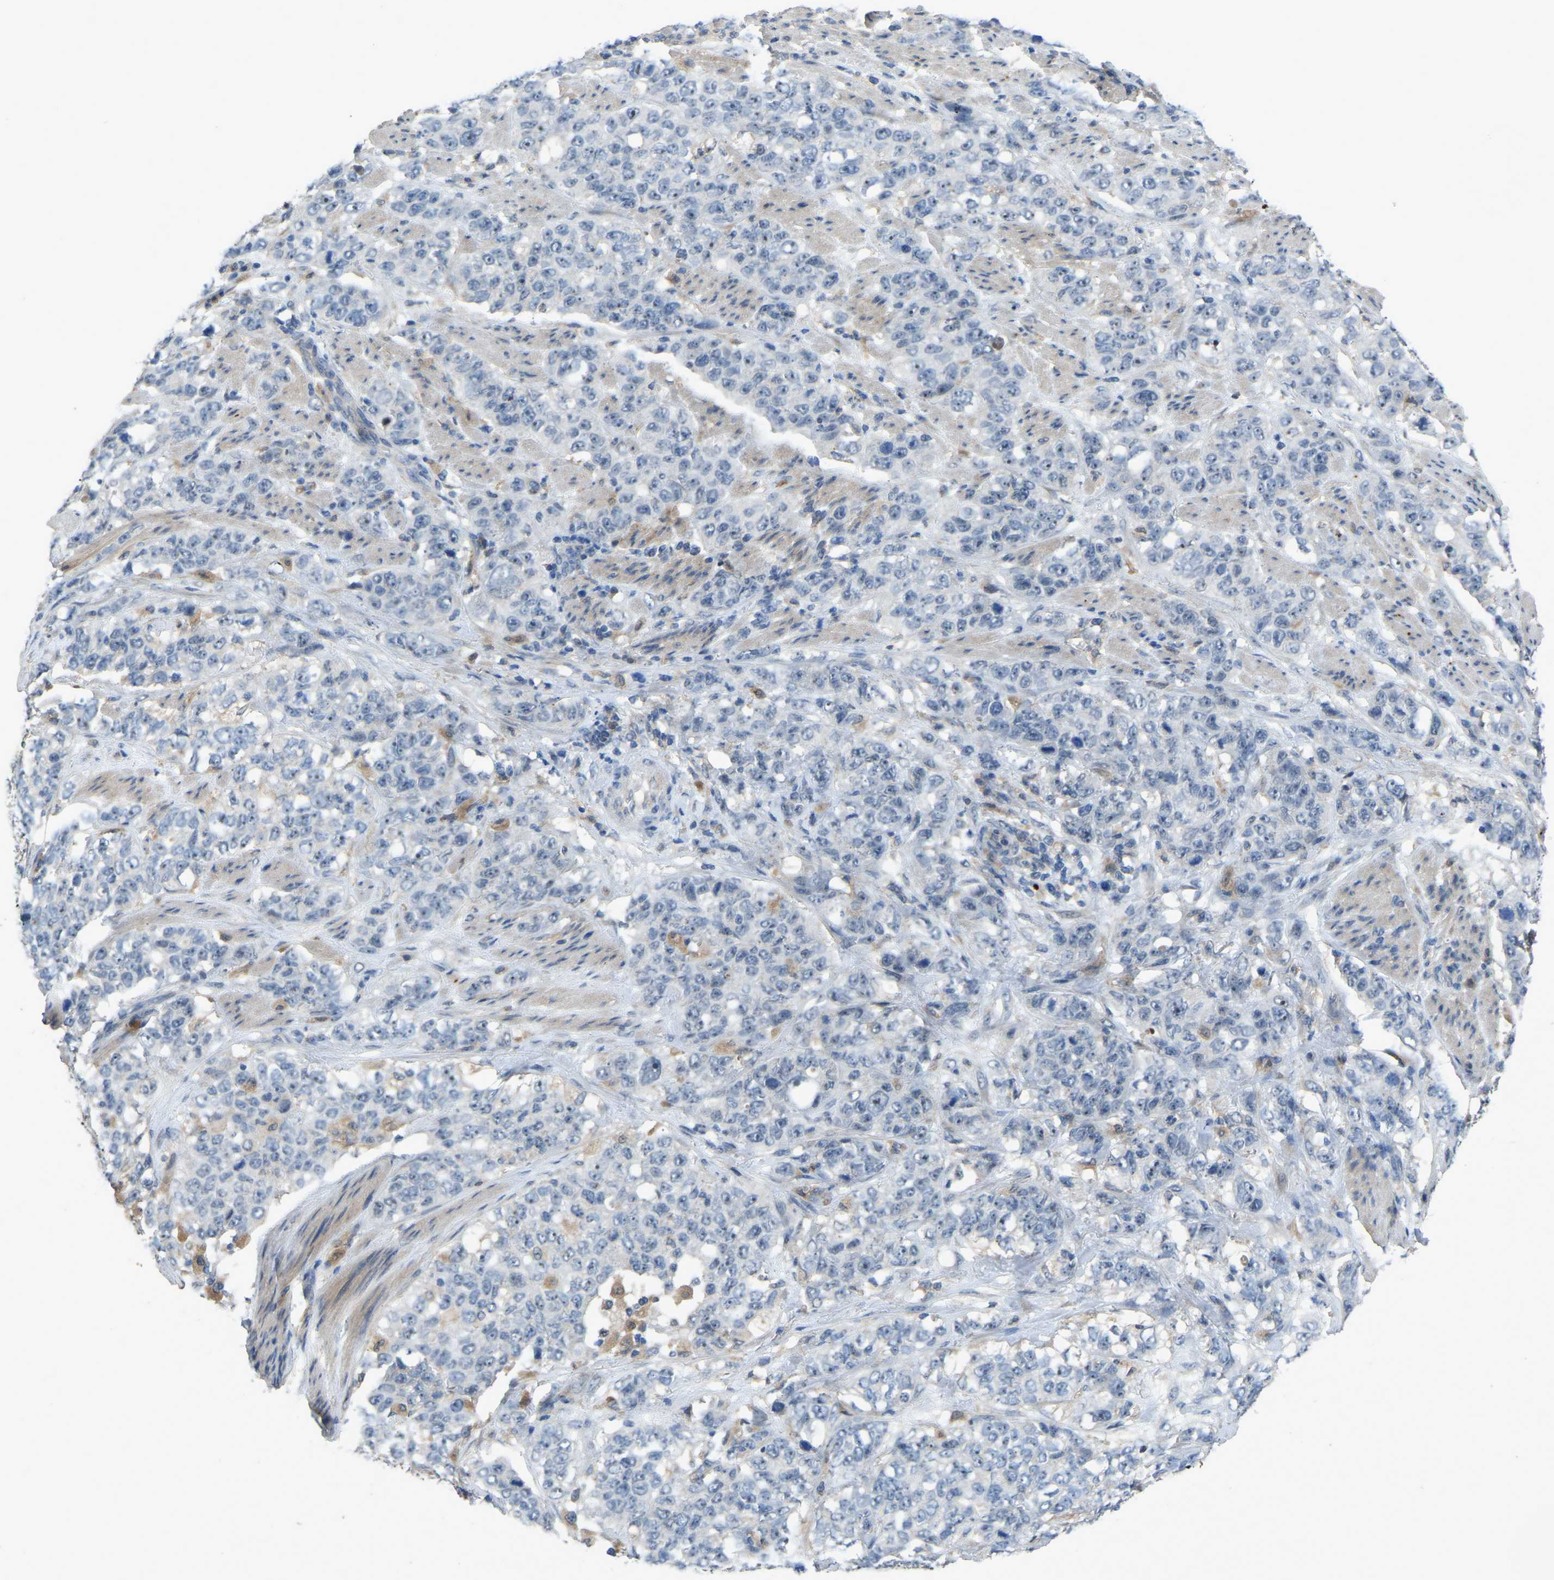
{"staining": {"intensity": "negative", "quantity": "none", "location": "none"}, "tissue": "stomach cancer", "cell_type": "Tumor cells", "image_type": "cancer", "snomed": [{"axis": "morphology", "description": "Adenocarcinoma, NOS"}, {"axis": "topography", "description": "Stomach"}], "caption": "Immunohistochemical staining of human stomach adenocarcinoma displays no significant staining in tumor cells. Brightfield microscopy of immunohistochemistry stained with DAB (brown) and hematoxylin (blue), captured at high magnification.", "gene": "FHIT", "patient": {"sex": "male", "age": 48}}